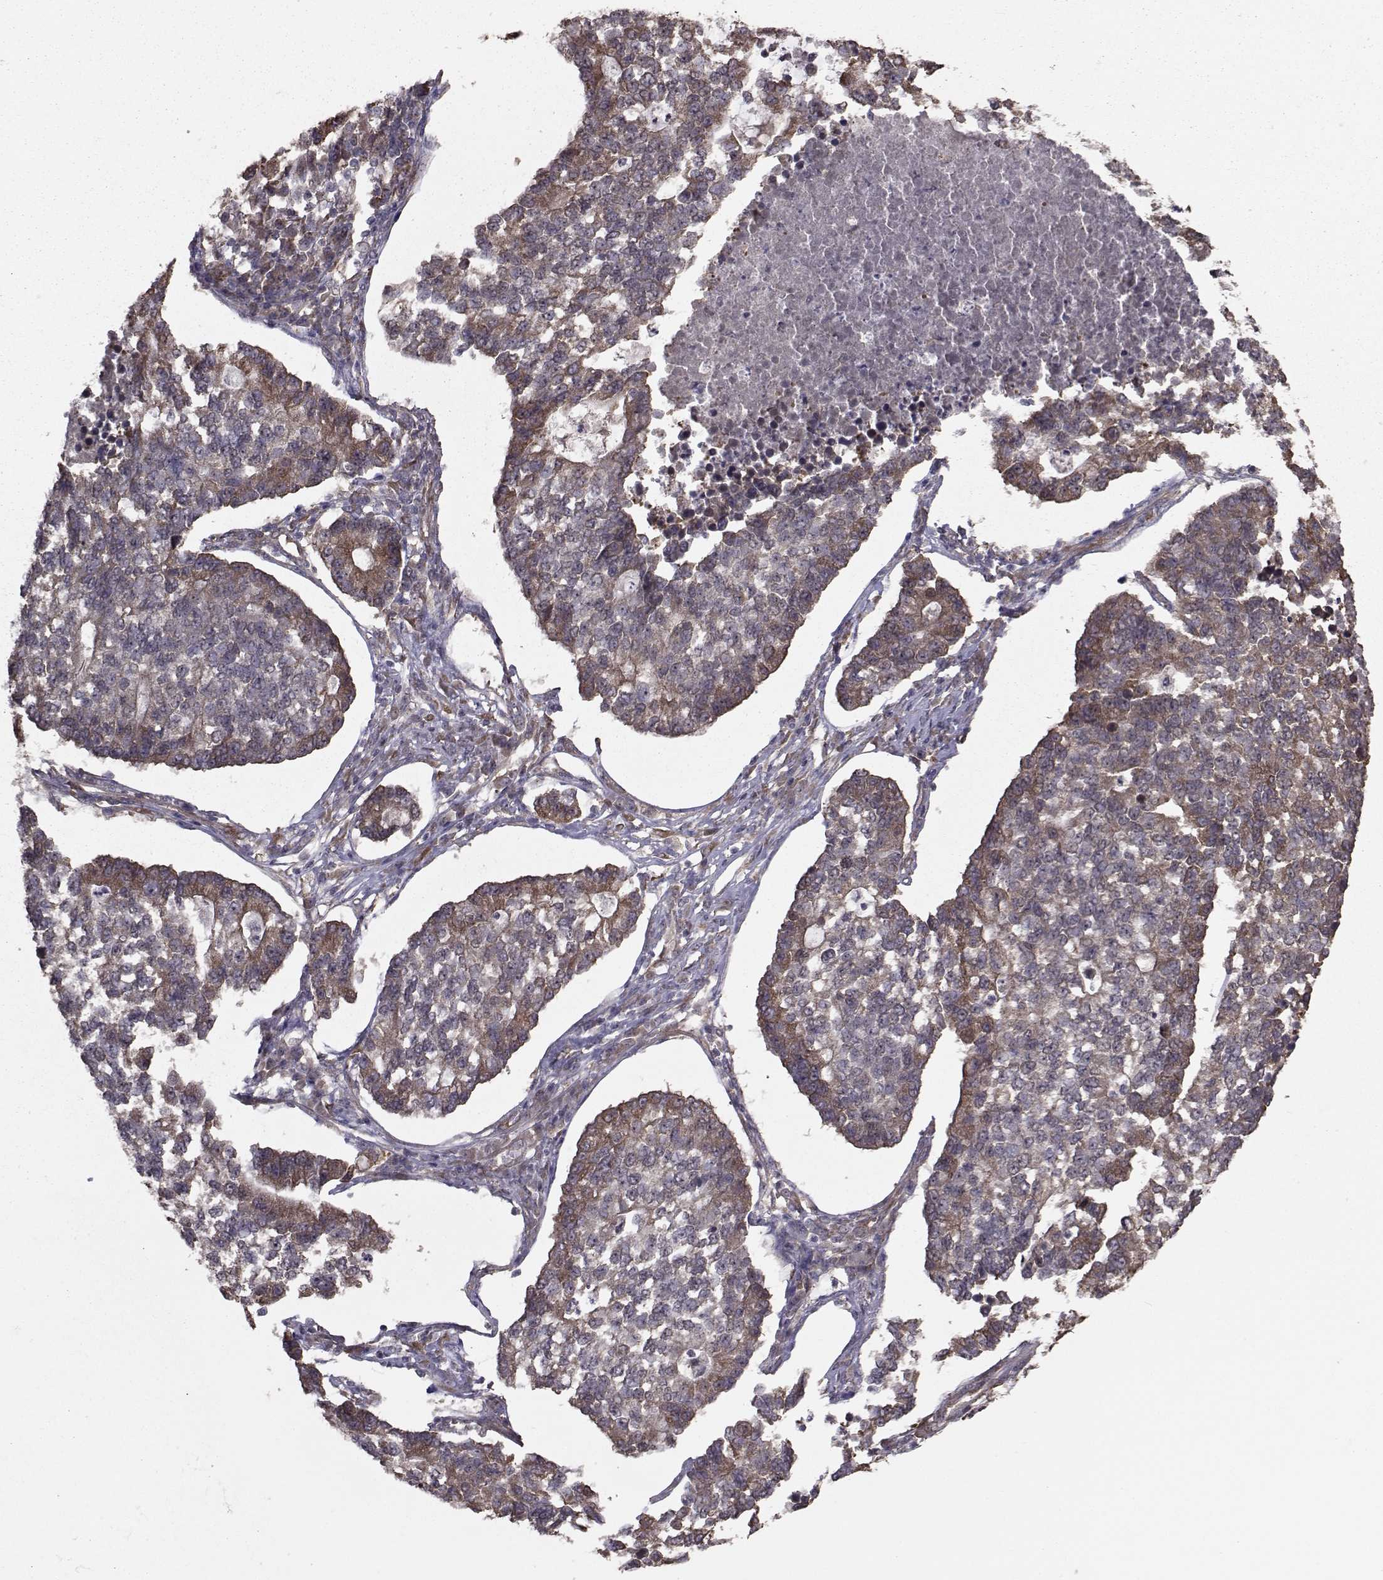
{"staining": {"intensity": "moderate", "quantity": "<25%", "location": "cytoplasmic/membranous"}, "tissue": "lung cancer", "cell_type": "Tumor cells", "image_type": "cancer", "snomed": [{"axis": "morphology", "description": "Adenocarcinoma, NOS"}, {"axis": "topography", "description": "Lung"}], "caption": "Lung cancer (adenocarcinoma) stained with a brown dye shows moderate cytoplasmic/membranous positive expression in about <25% of tumor cells.", "gene": "TRIP10", "patient": {"sex": "male", "age": 57}}